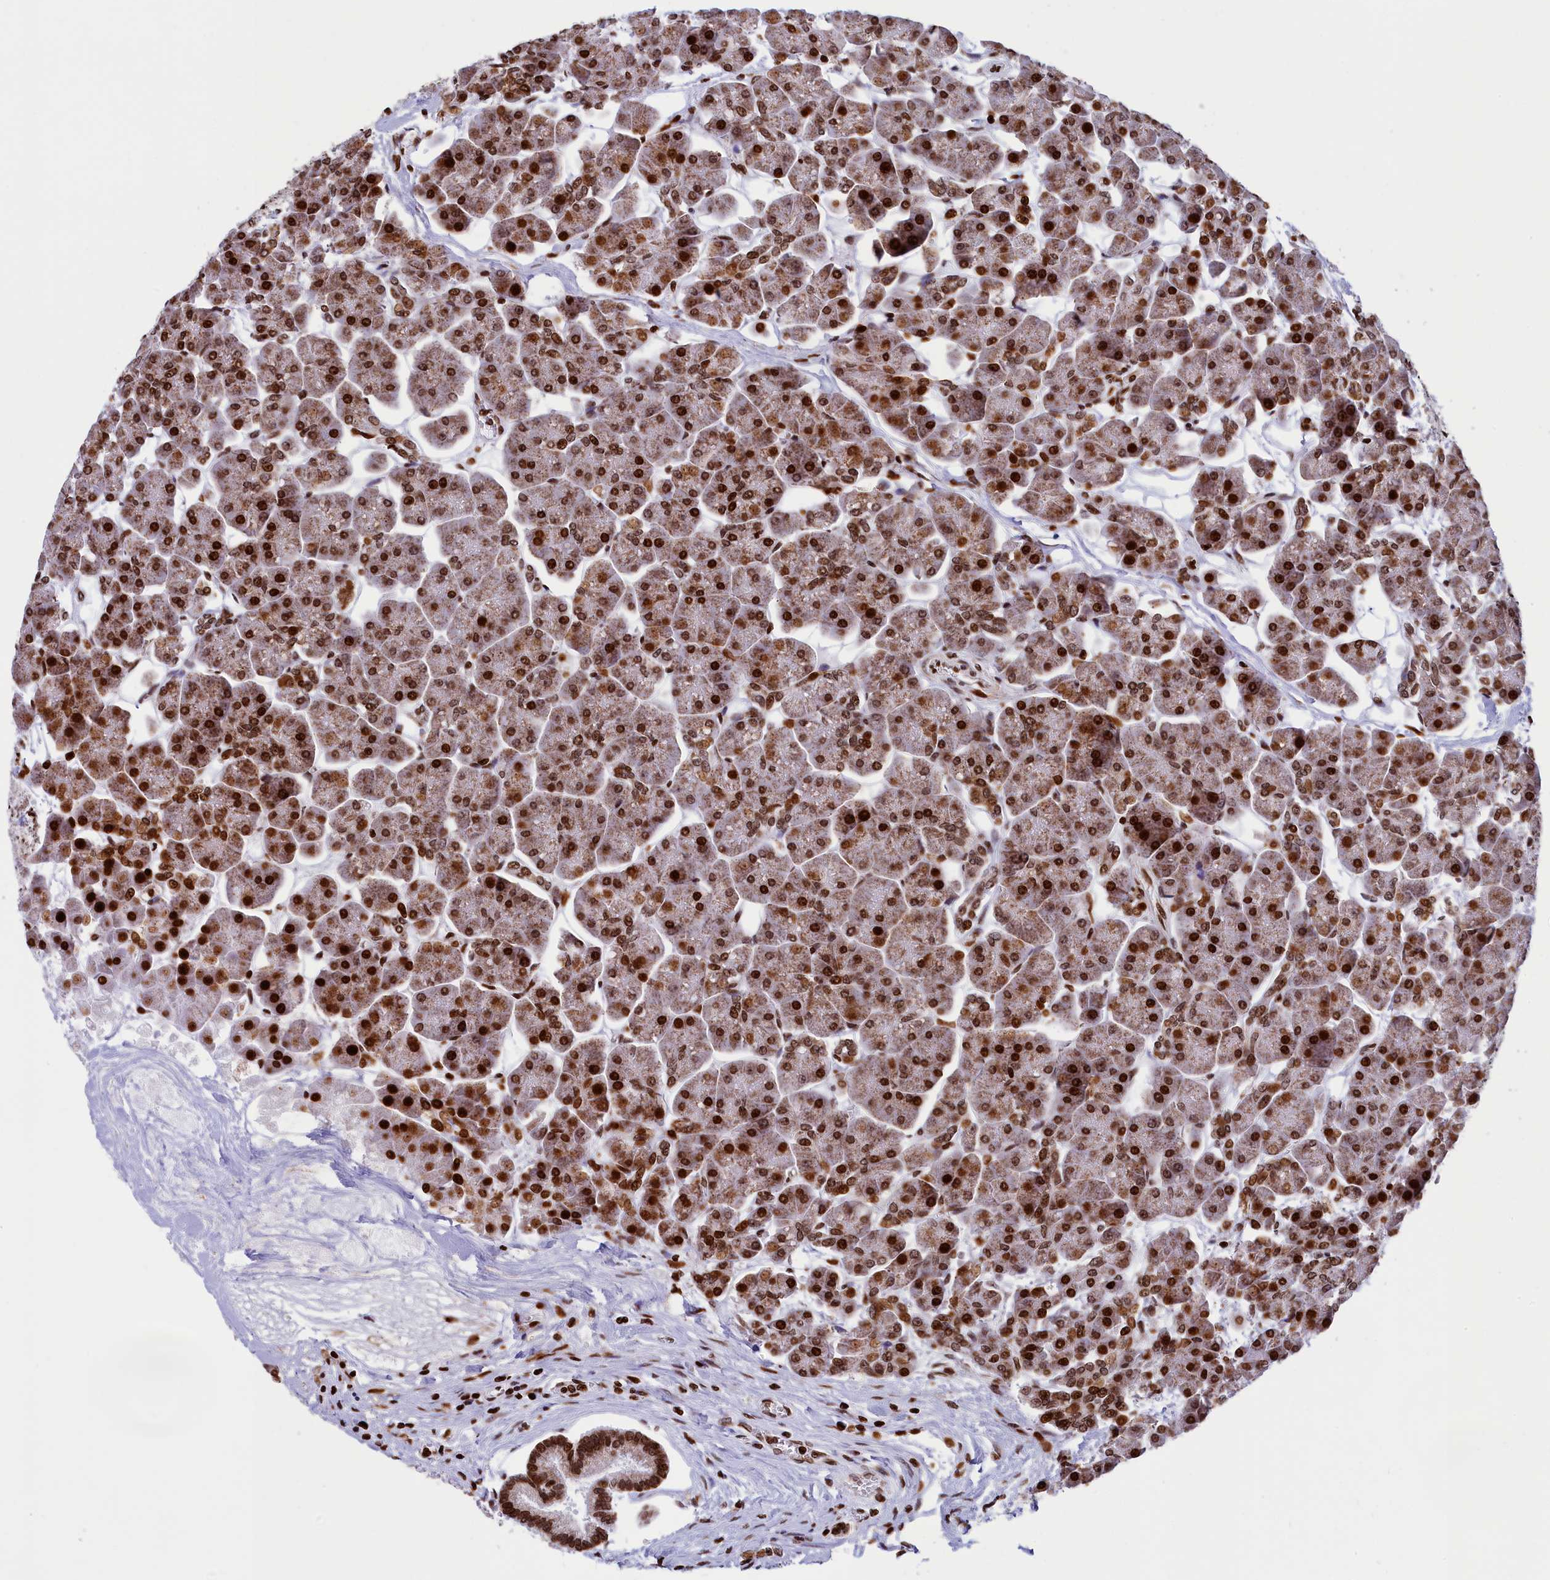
{"staining": {"intensity": "strong", "quantity": ">75%", "location": "nuclear"}, "tissue": "pancreas", "cell_type": "Exocrine glandular cells", "image_type": "normal", "snomed": [{"axis": "morphology", "description": "Normal tissue, NOS"}, {"axis": "topography", "description": "Pancreas"}], "caption": "Protein expression analysis of normal human pancreas reveals strong nuclear staining in approximately >75% of exocrine glandular cells. (DAB IHC, brown staining for protein, blue staining for nuclei).", "gene": "TIMM29", "patient": {"sex": "male", "age": 66}}